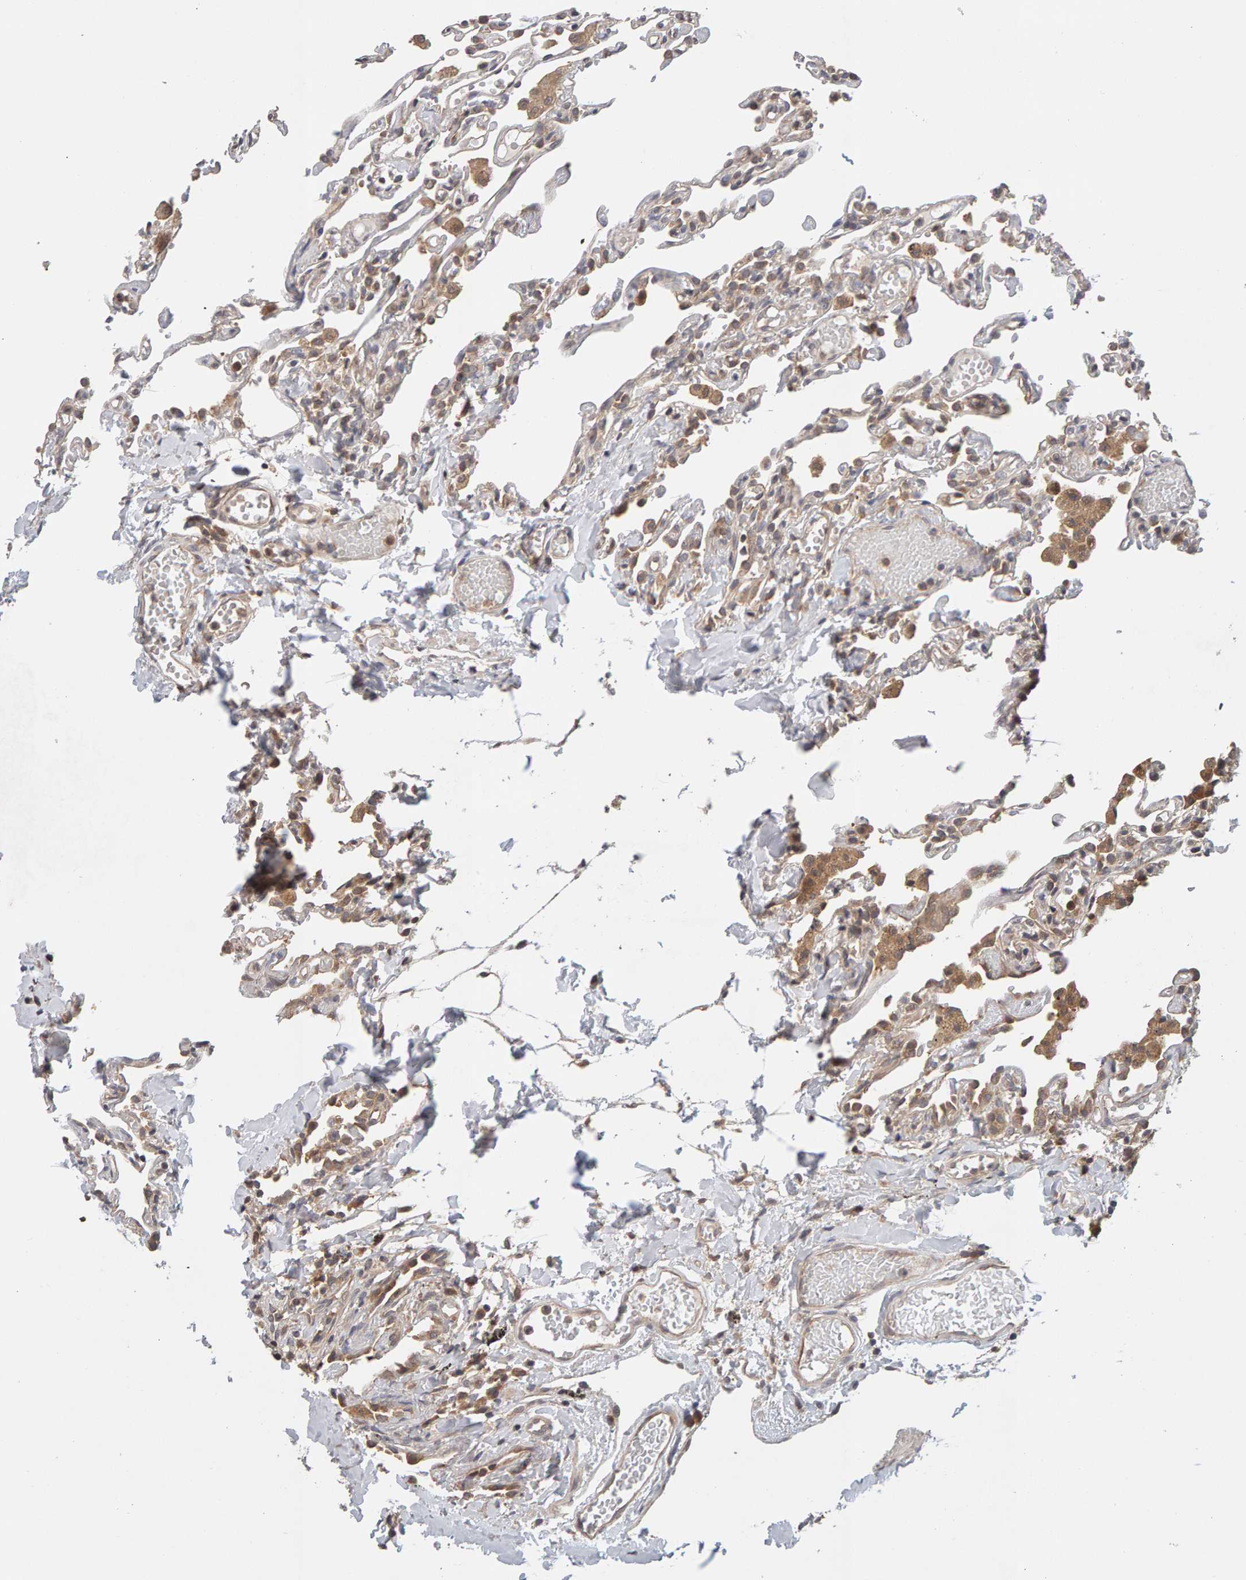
{"staining": {"intensity": "weak", "quantity": "<25%", "location": "cytoplasmic/membranous"}, "tissue": "lung", "cell_type": "Alveolar cells", "image_type": "normal", "snomed": [{"axis": "morphology", "description": "Normal tissue, NOS"}, {"axis": "topography", "description": "Lung"}], "caption": "IHC photomicrograph of benign human lung stained for a protein (brown), which reveals no positivity in alveolar cells.", "gene": "DNAJC7", "patient": {"sex": "male", "age": 21}}